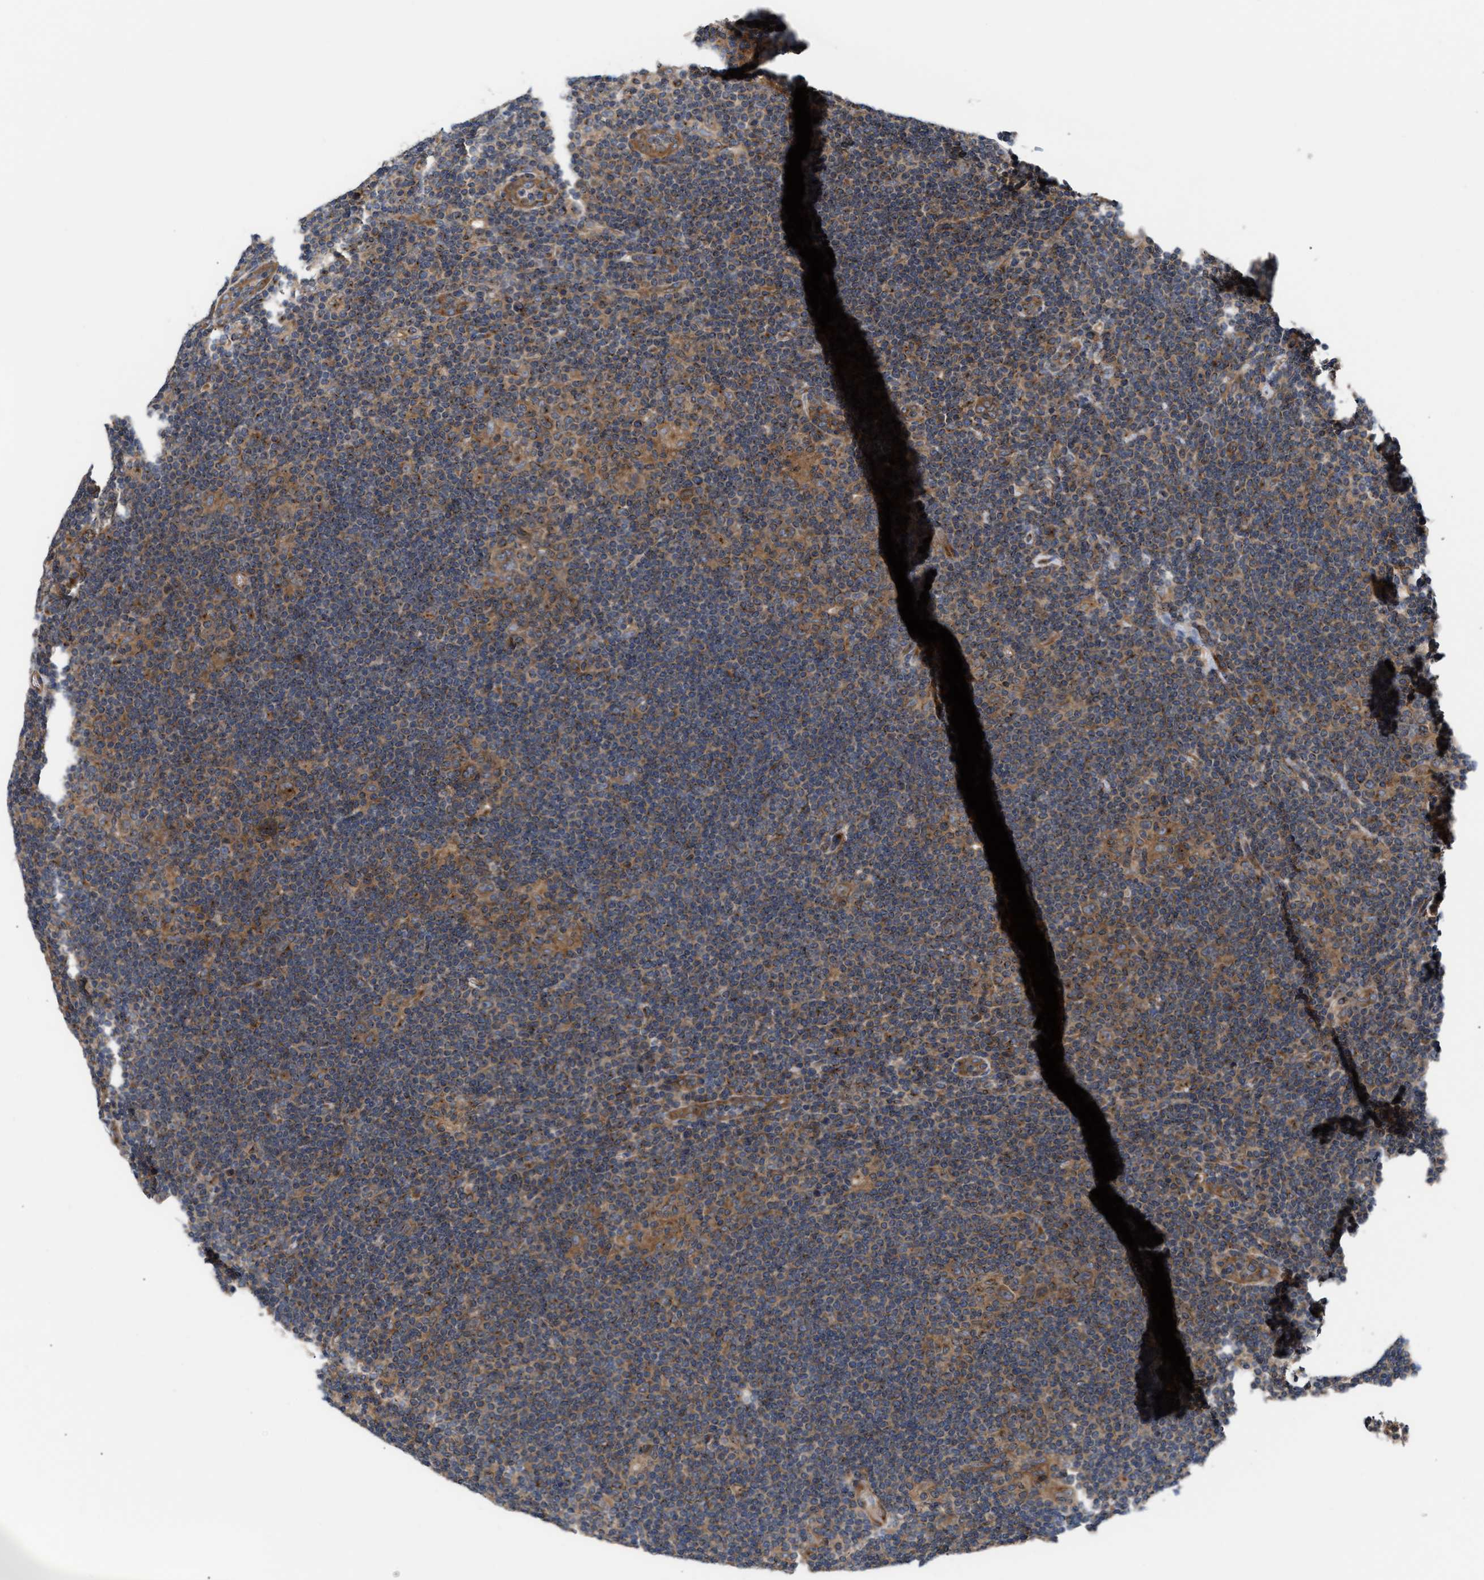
{"staining": {"intensity": "moderate", "quantity": ">75%", "location": "cytoplasmic/membranous"}, "tissue": "lymphoma", "cell_type": "Tumor cells", "image_type": "cancer", "snomed": [{"axis": "morphology", "description": "Hodgkin's disease, NOS"}, {"axis": "topography", "description": "Lymph node"}], "caption": "Lymphoma tissue reveals moderate cytoplasmic/membranous expression in about >75% of tumor cells The staining is performed using DAB (3,3'-diaminobenzidine) brown chromogen to label protein expression. The nuclei are counter-stained blue using hematoxylin.", "gene": "LAPTM4B", "patient": {"sex": "female", "age": 57}}